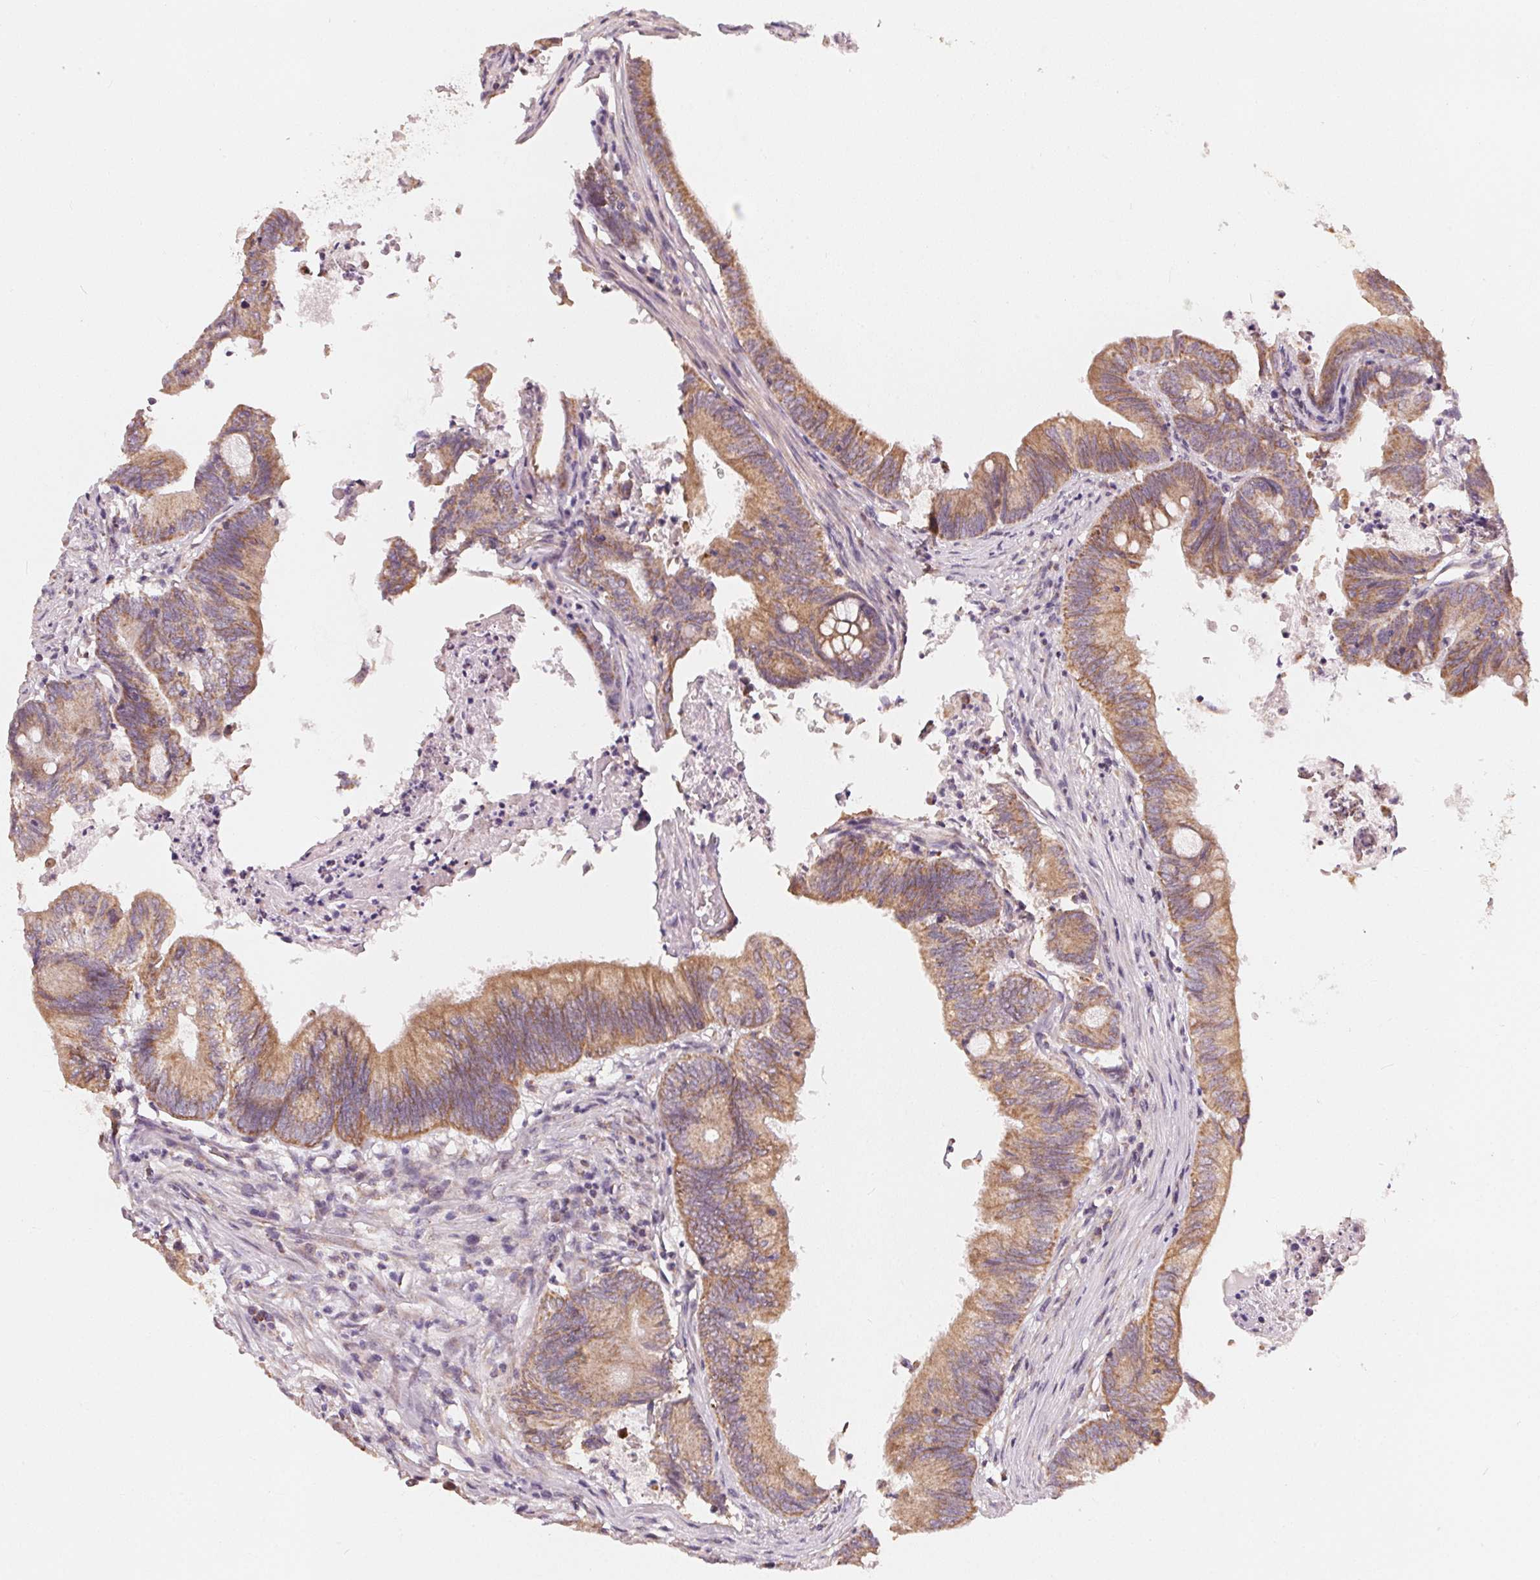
{"staining": {"intensity": "moderate", "quantity": ">75%", "location": "cytoplasmic/membranous"}, "tissue": "colorectal cancer", "cell_type": "Tumor cells", "image_type": "cancer", "snomed": [{"axis": "morphology", "description": "Adenocarcinoma, NOS"}, {"axis": "topography", "description": "Colon"}], "caption": "Colorectal adenocarcinoma was stained to show a protein in brown. There is medium levels of moderate cytoplasmic/membranous staining in about >75% of tumor cells.", "gene": "MATCAP1", "patient": {"sex": "female", "age": 70}}